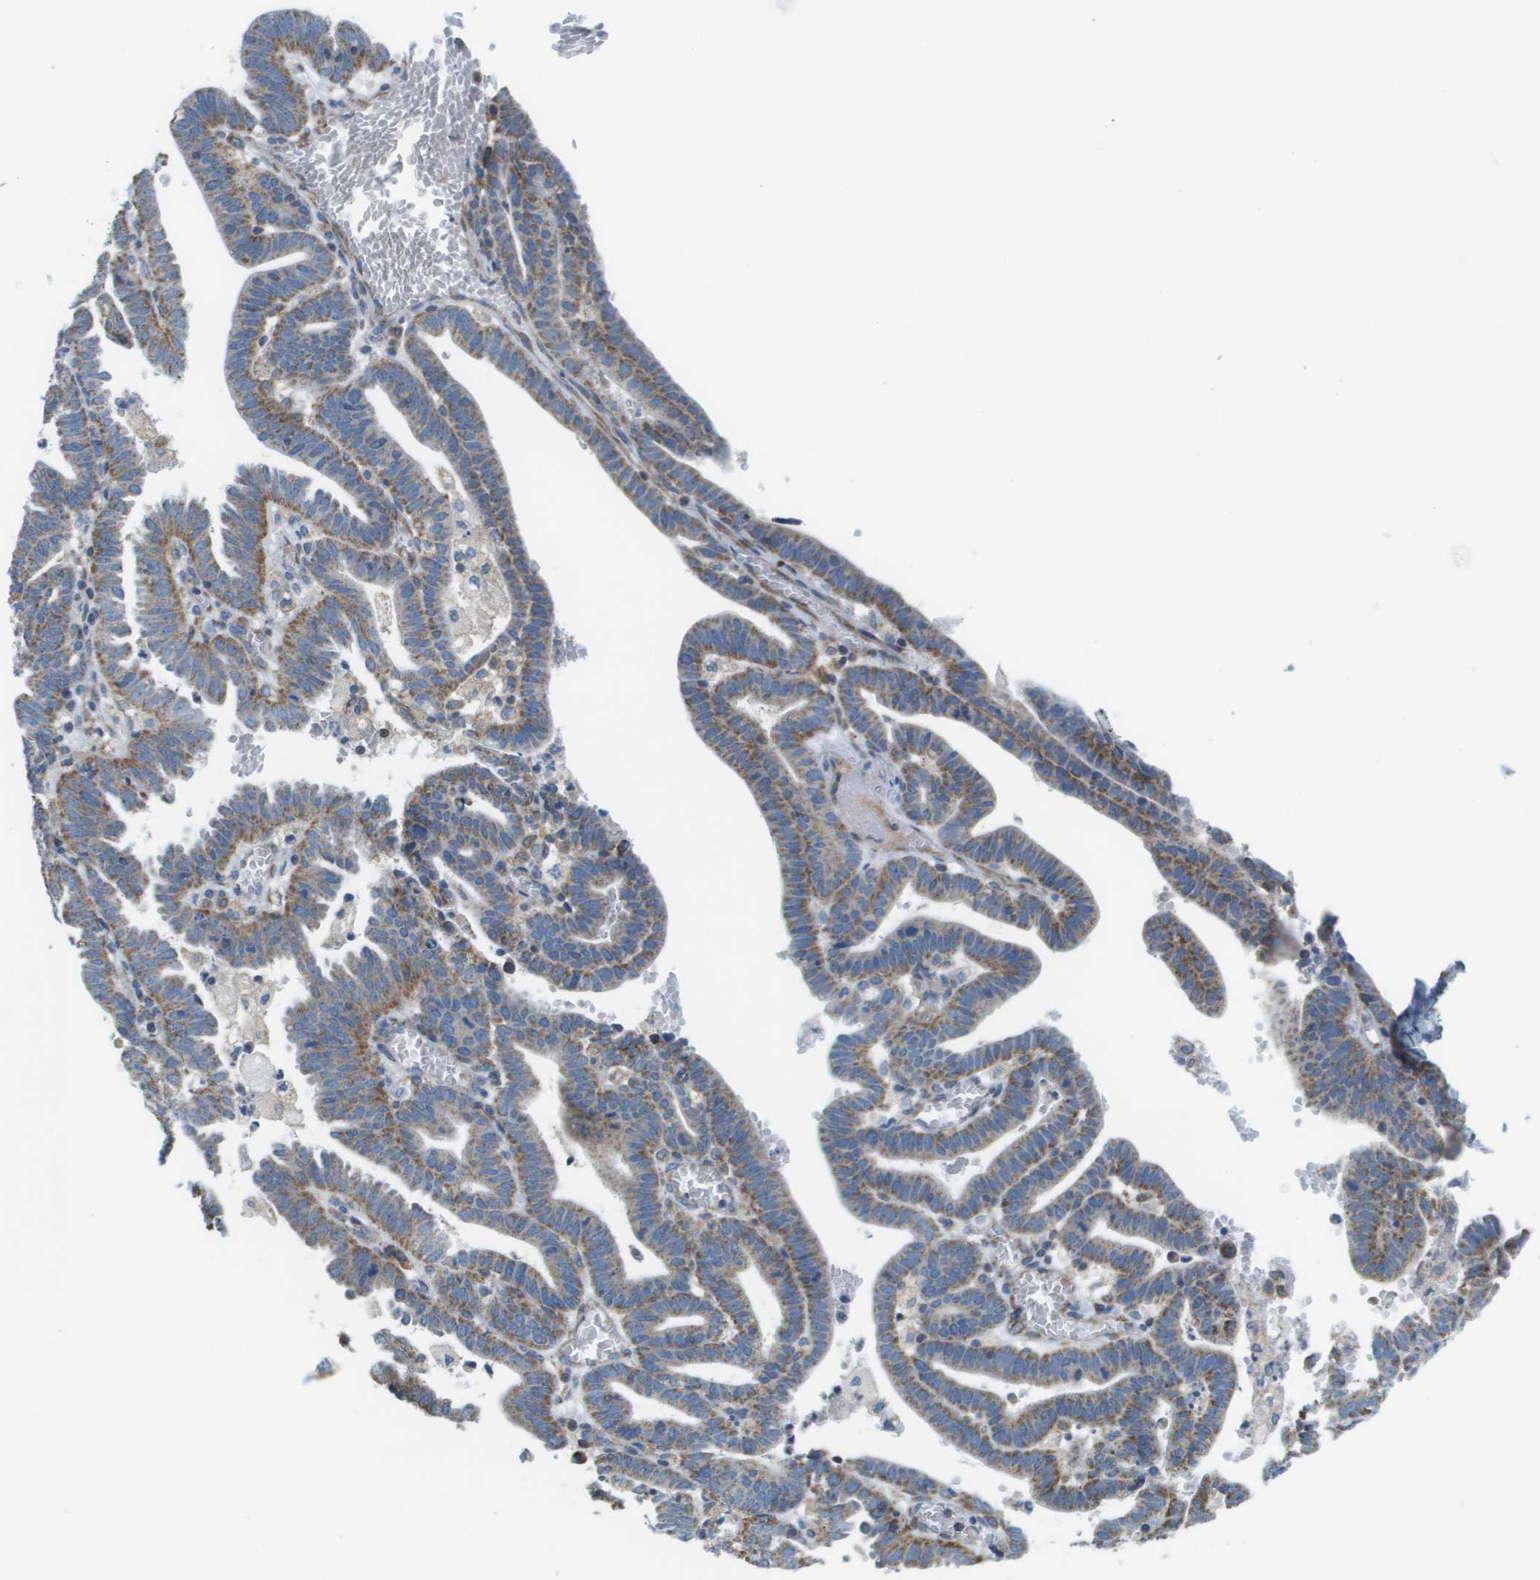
{"staining": {"intensity": "moderate", "quantity": ">75%", "location": "cytoplasmic/membranous"}, "tissue": "endometrial cancer", "cell_type": "Tumor cells", "image_type": "cancer", "snomed": [{"axis": "morphology", "description": "Adenocarcinoma, NOS"}, {"axis": "topography", "description": "Uterus"}], "caption": "DAB immunohistochemical staining of human adenocarcinoma (endometrial) demonstrates moderate cytoplasmic/membranous protein expression in approximately >75% of tumor cells. The staining was performed using DAB to visualize the protein expression in brown, while the nuclei were stained in blue with hematoxylin (Magnification: 20x).", "gene": "TAOK3", "patient": {"sex": "female", "age": 83}}